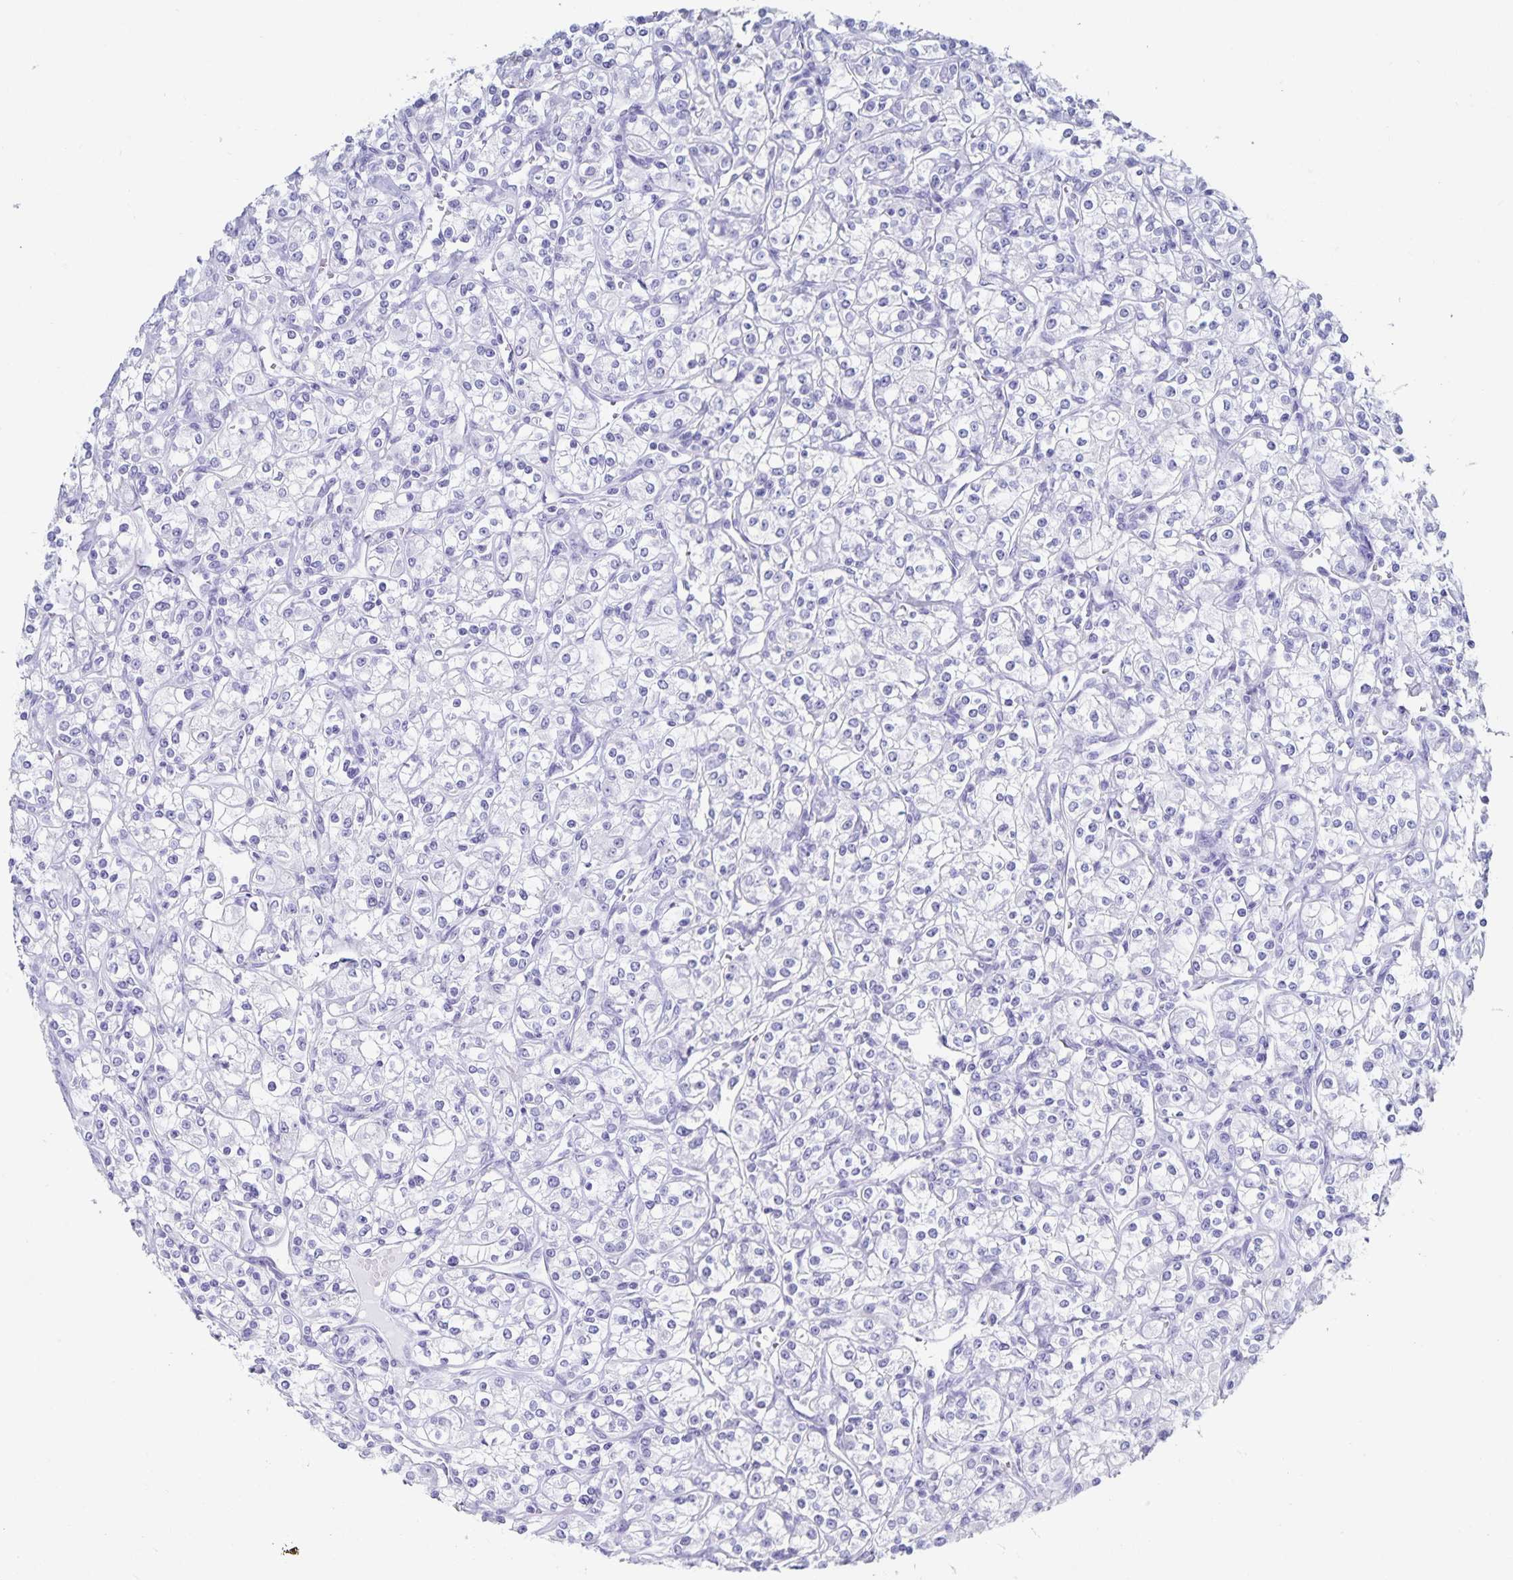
{"staining": {"intensity": "negative", "quantity": "none", "location": "none"}, "tissue": "renal cancer", "cell_type": "Tumor cells", "image_type": "cancer", "snomed": [{"axis": "morphology", "description": "Adenocarcinoma, NOS"}, {"axis": "topography", "description": "Kidney"}], "caption": "This is an IHC micrograph of renal cancer (adenocarcinoma). There is no expression in tumor cells.", "gene": "C19orf73", "patient": {"sex": "male", "age": 77}}